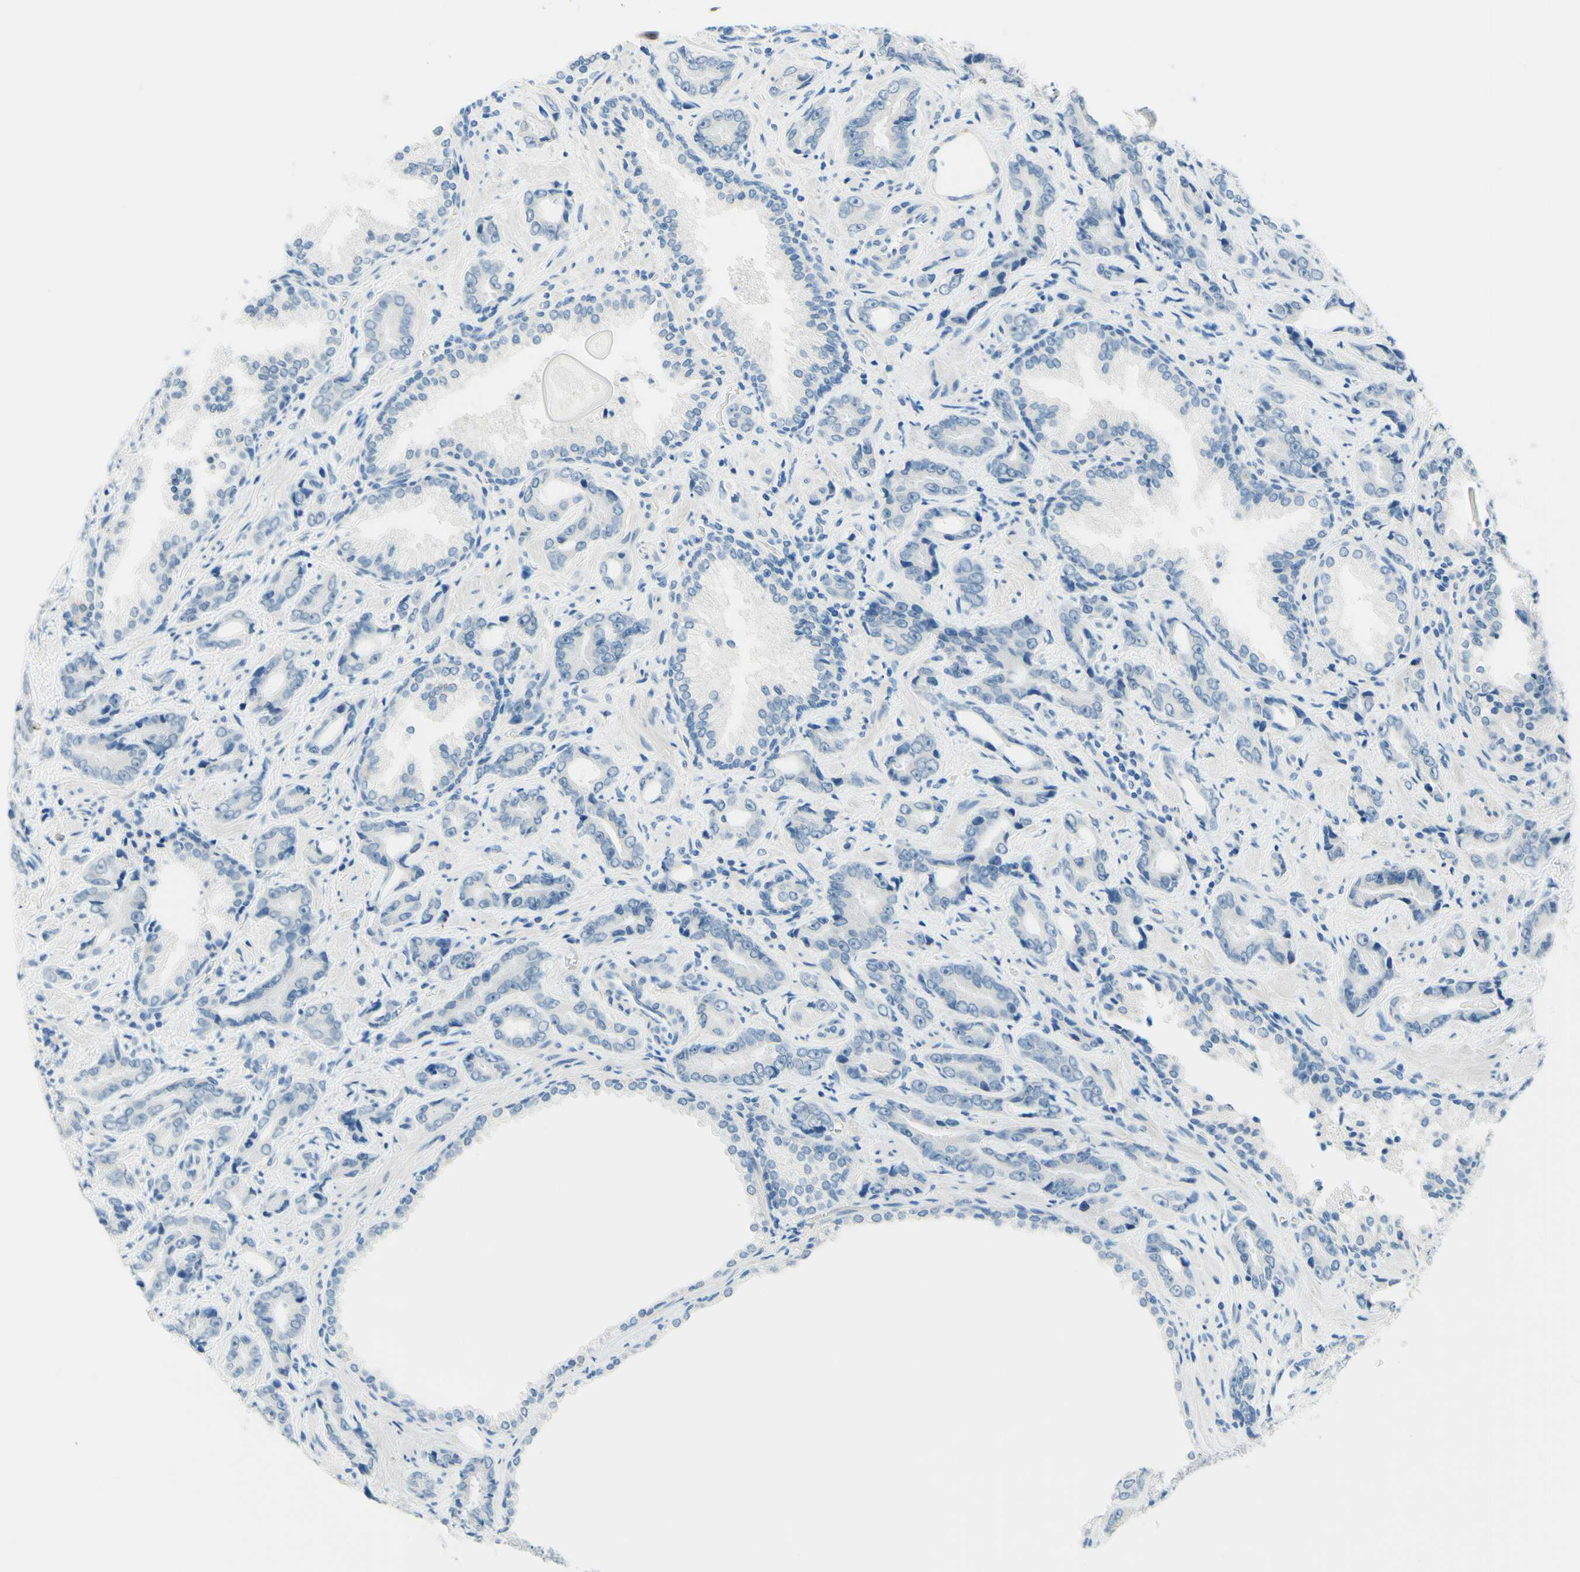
{"staining": {"intensity": "negative", "quantity": "none", "location": "none"}, "tissue": "prostate cancer", "cell_type": "Tumor cells", "image_type": "cancer", "snomed": [{"axis": "morphology", "description": "Adenocarcinoma, Low grade"}, {"axis": "topography", "description": "Prostate"}], "caption": "An immunohistochemistry (IHC) micrograph of prostate adenocarcinoma (low-grade) is shown. There is no staining in tumor cells of prostate adenocarcinoma (low-grade).", "gene": "PASD1", "patient": {"sex": "male", "age": 60}}